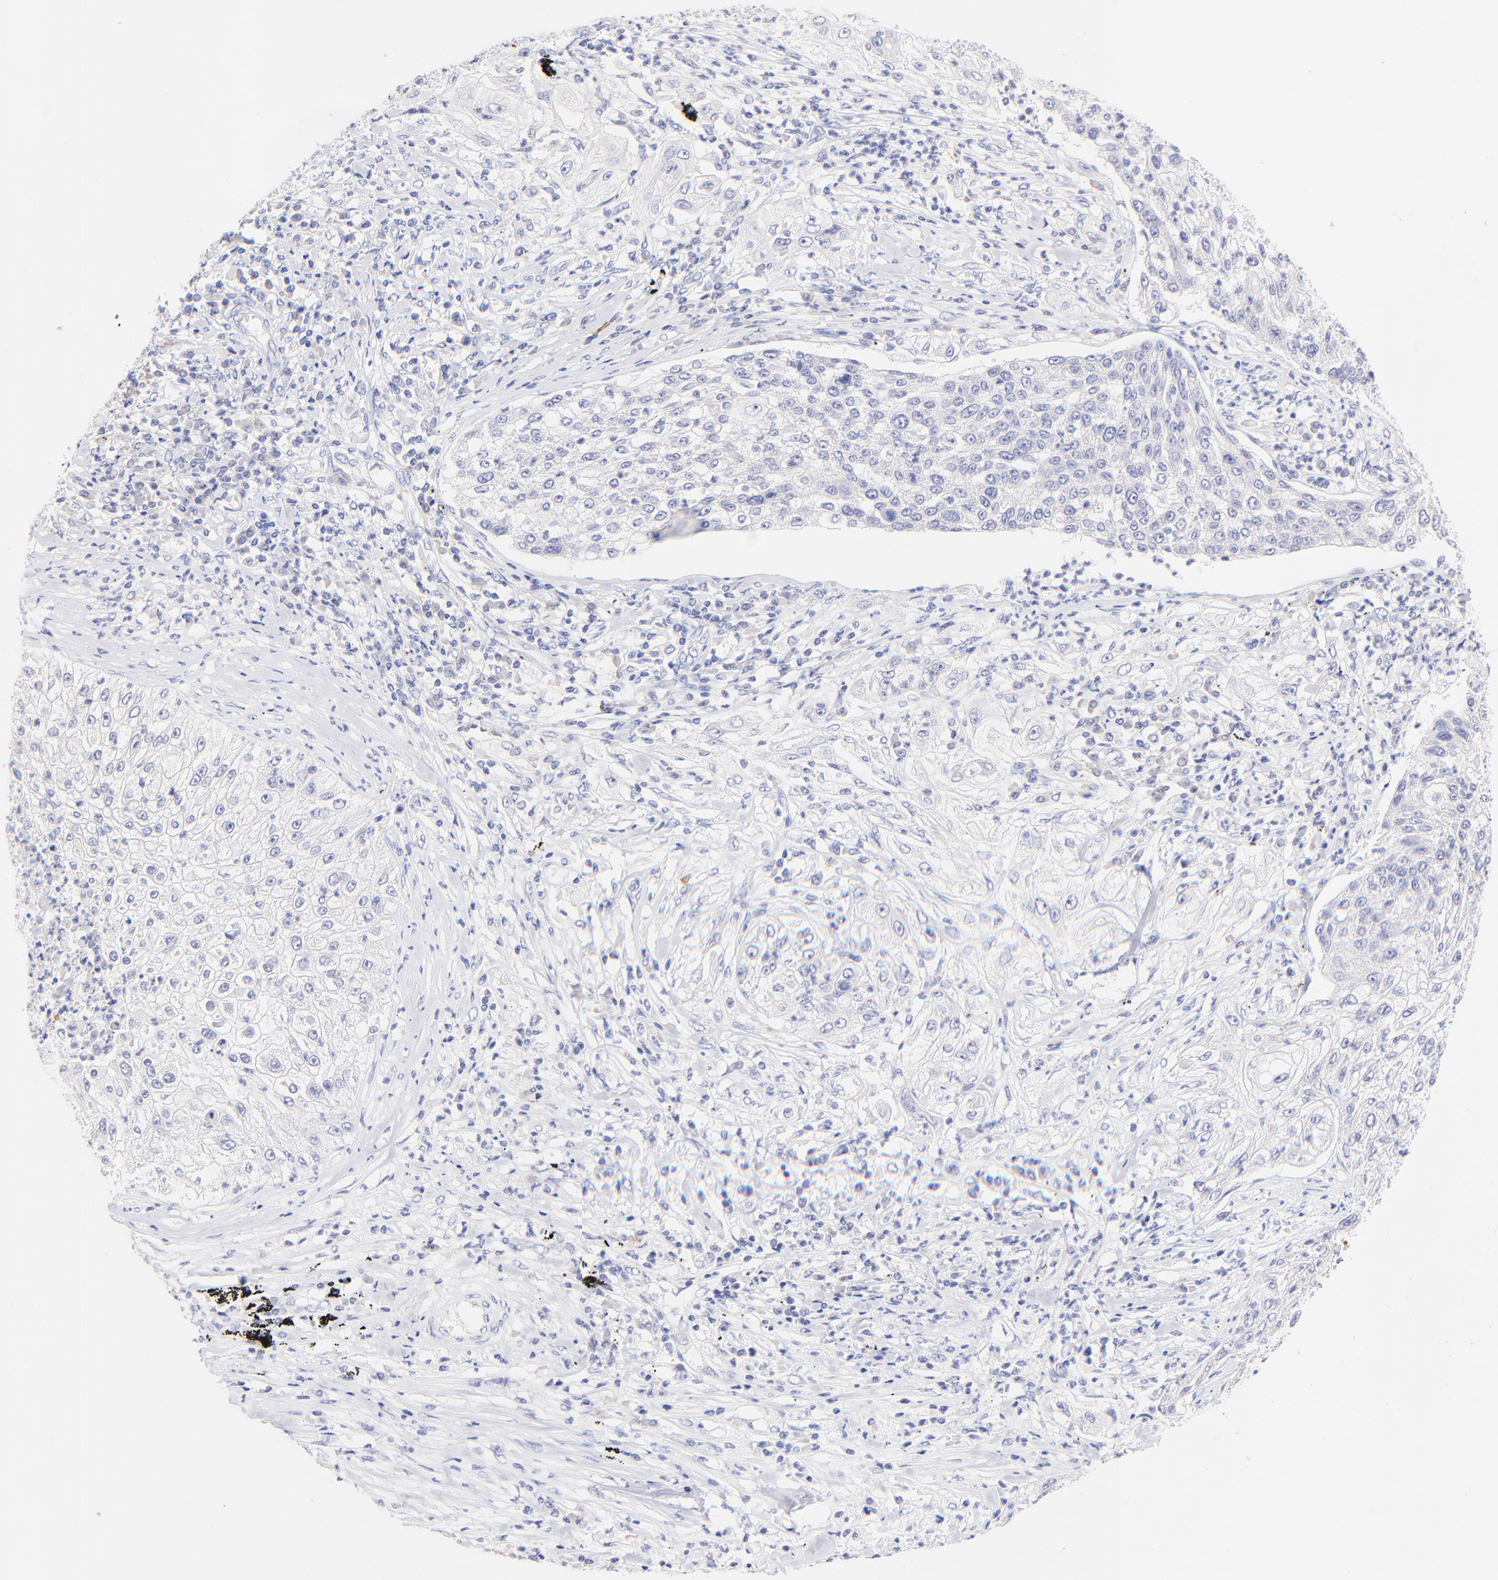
{"staining": {"intensity": "negative", "quantity": "none", "location": "none"}, "tissue": "lung cancer", "cell_type": "Tumor cells", "image_type": "cancer", "snomed": [{"axis": "morphology", "description": "Inflammation, NOS"}, {"axis": "morphology", "description": "Squamous cell carcinoma, NOS"}, {"axis": "topography", "description": "Lymph node"}, {"axis": "topography", "description": "Soft tissue"}, {"axis": "topography", "description": "Lung"}], "caption": "Immunohistochemical staining of human squamous cell carcinoma (lung) reveals no significant staining in tumor cells.", "gene": "RAB3A", "patient": {"sex": "male", "age": 66}}